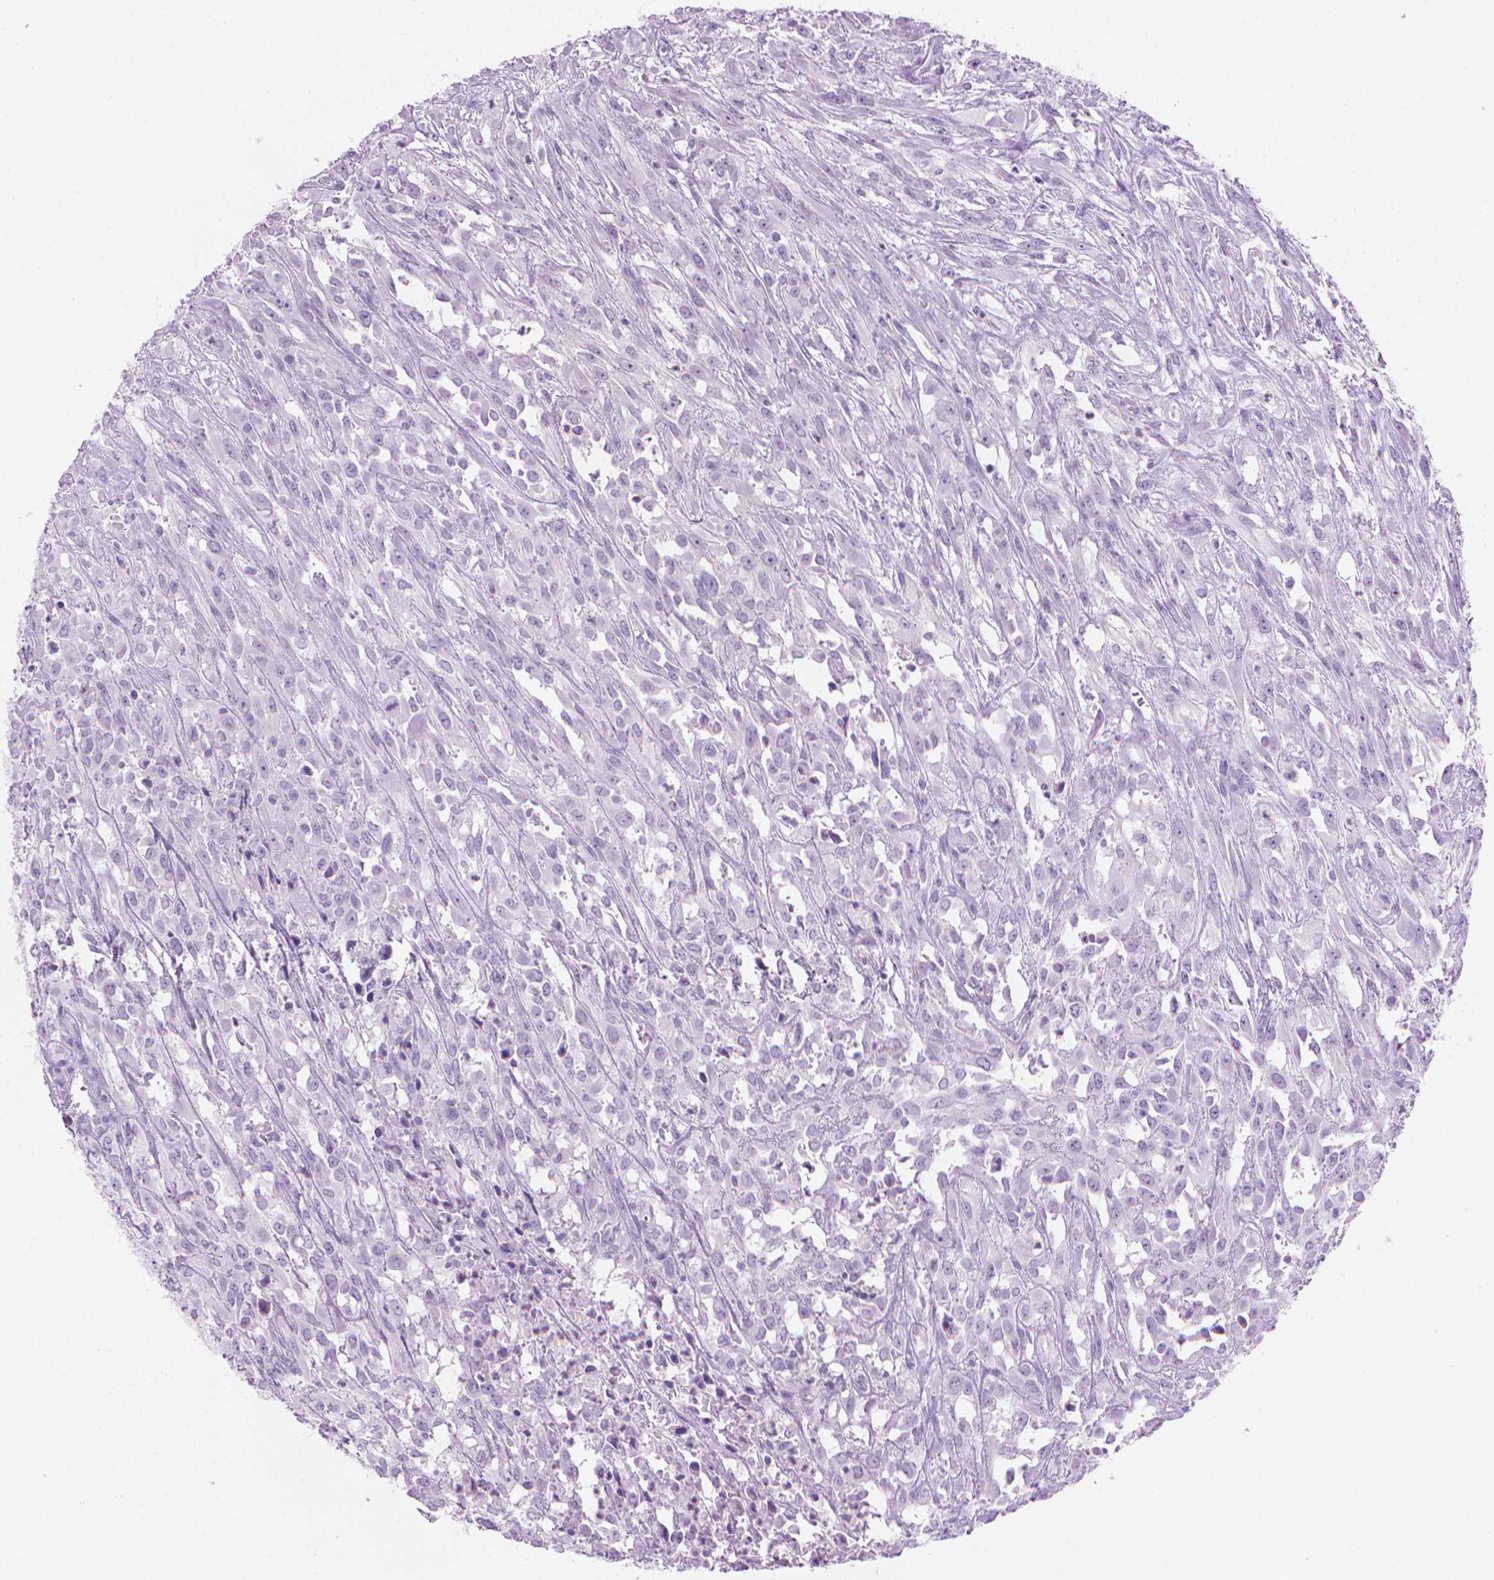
{"staining": {"intensity": "negative", "quantity": "none", "location": "none"}, "tissue": "urothelial cancer", "cell_type": "Tumor cells", "image_type": "cancer", "snomed": [{"axis": "morphology", "description": "Urothelial carcinoma, High grade"}, {"axis": "topography", "description": "Urinary bladder"}], "caption": "Protein analysis of urothelial carcinoma (high-grade) shows no significant expression in tumor cells.", "gene": "TTC29", "patient": {"sex": "male", "age": 67}}